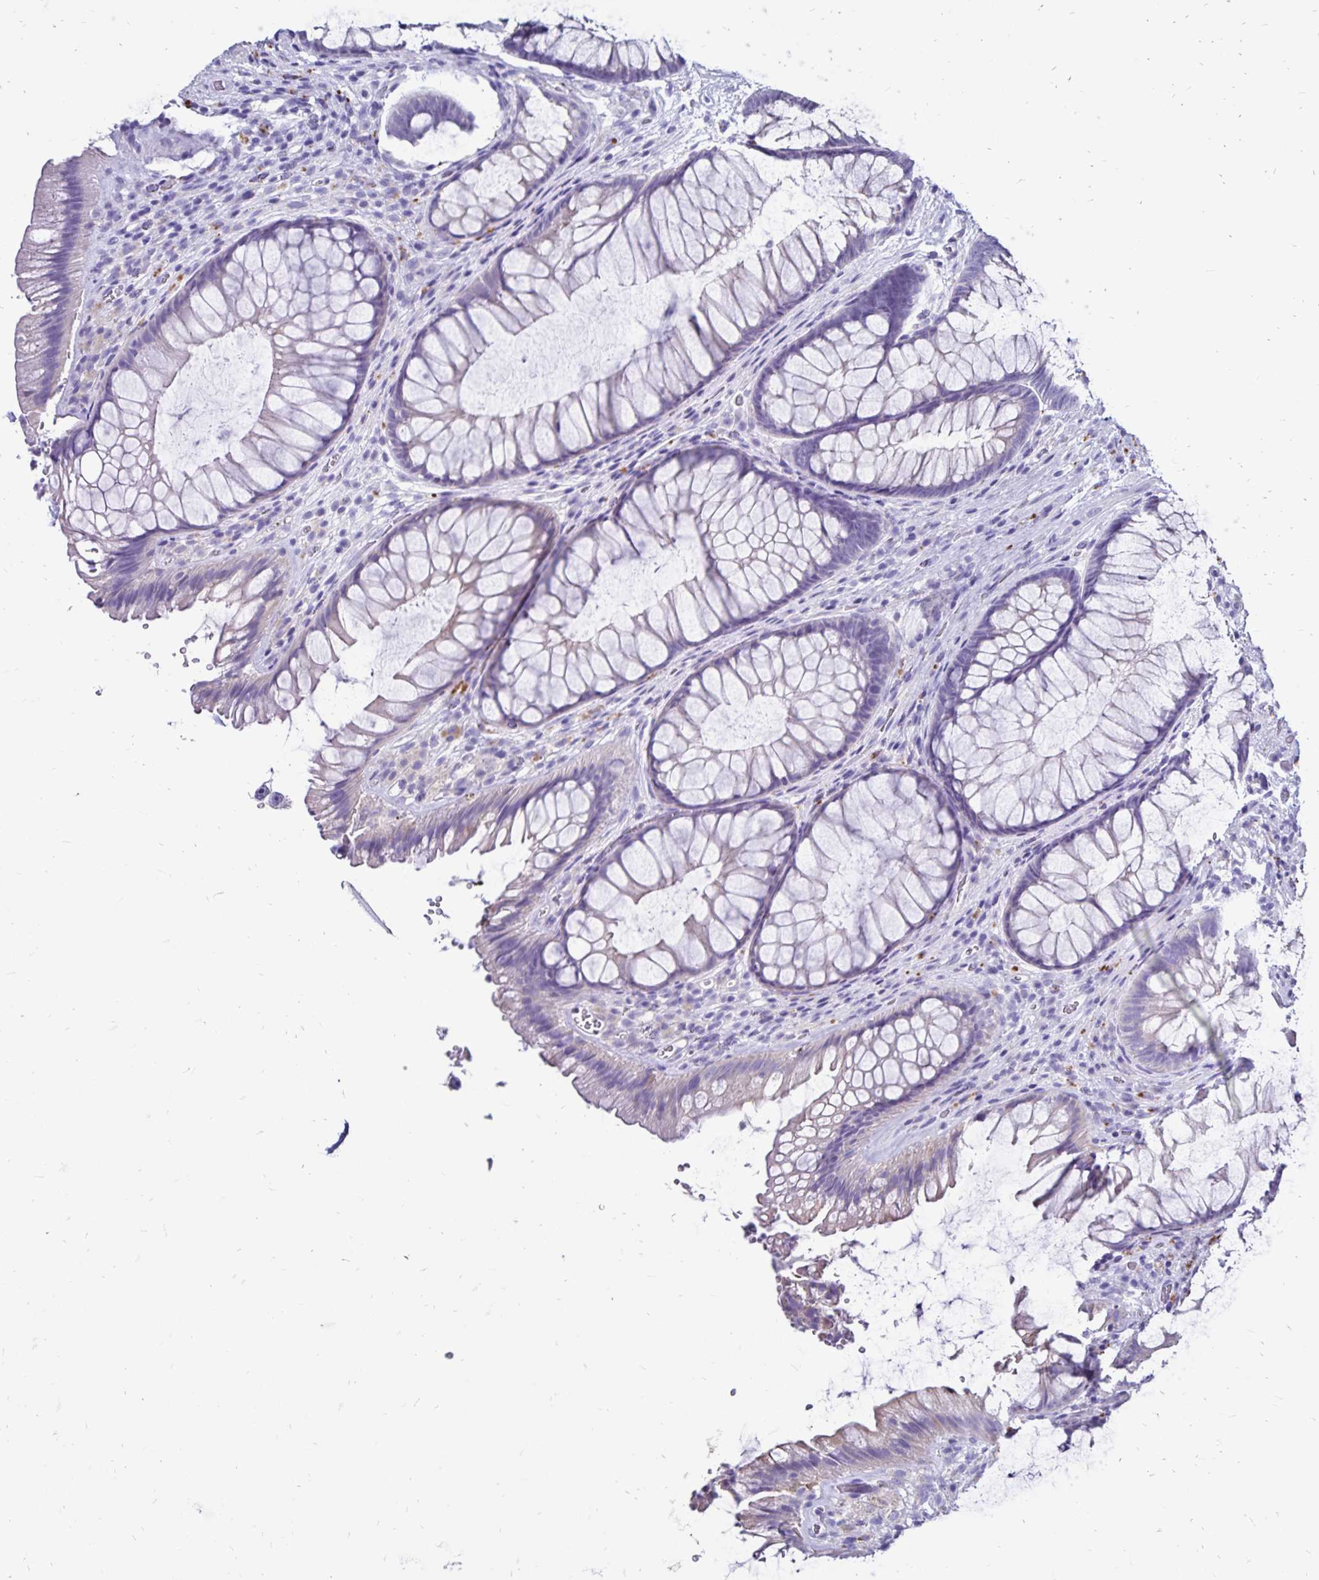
{"staining": {"intensity": "weak", "quantity": "<25%", "location": "cytoplasmic/membranous"}, "tissue": "rectum", "cell_type": "Glandular cells", "image_type": "normal", "snomed": [{"axis": "morphology", "description": "Normal tissue, NOS"}, {"axis": "topography", "description": "Rectum"}], "caption": "Immunohistochemistry of benign human rectum reveals no expression in glandular cells.", "gene": "EVPL", "patient": {"sex": "male", "age": 53}}